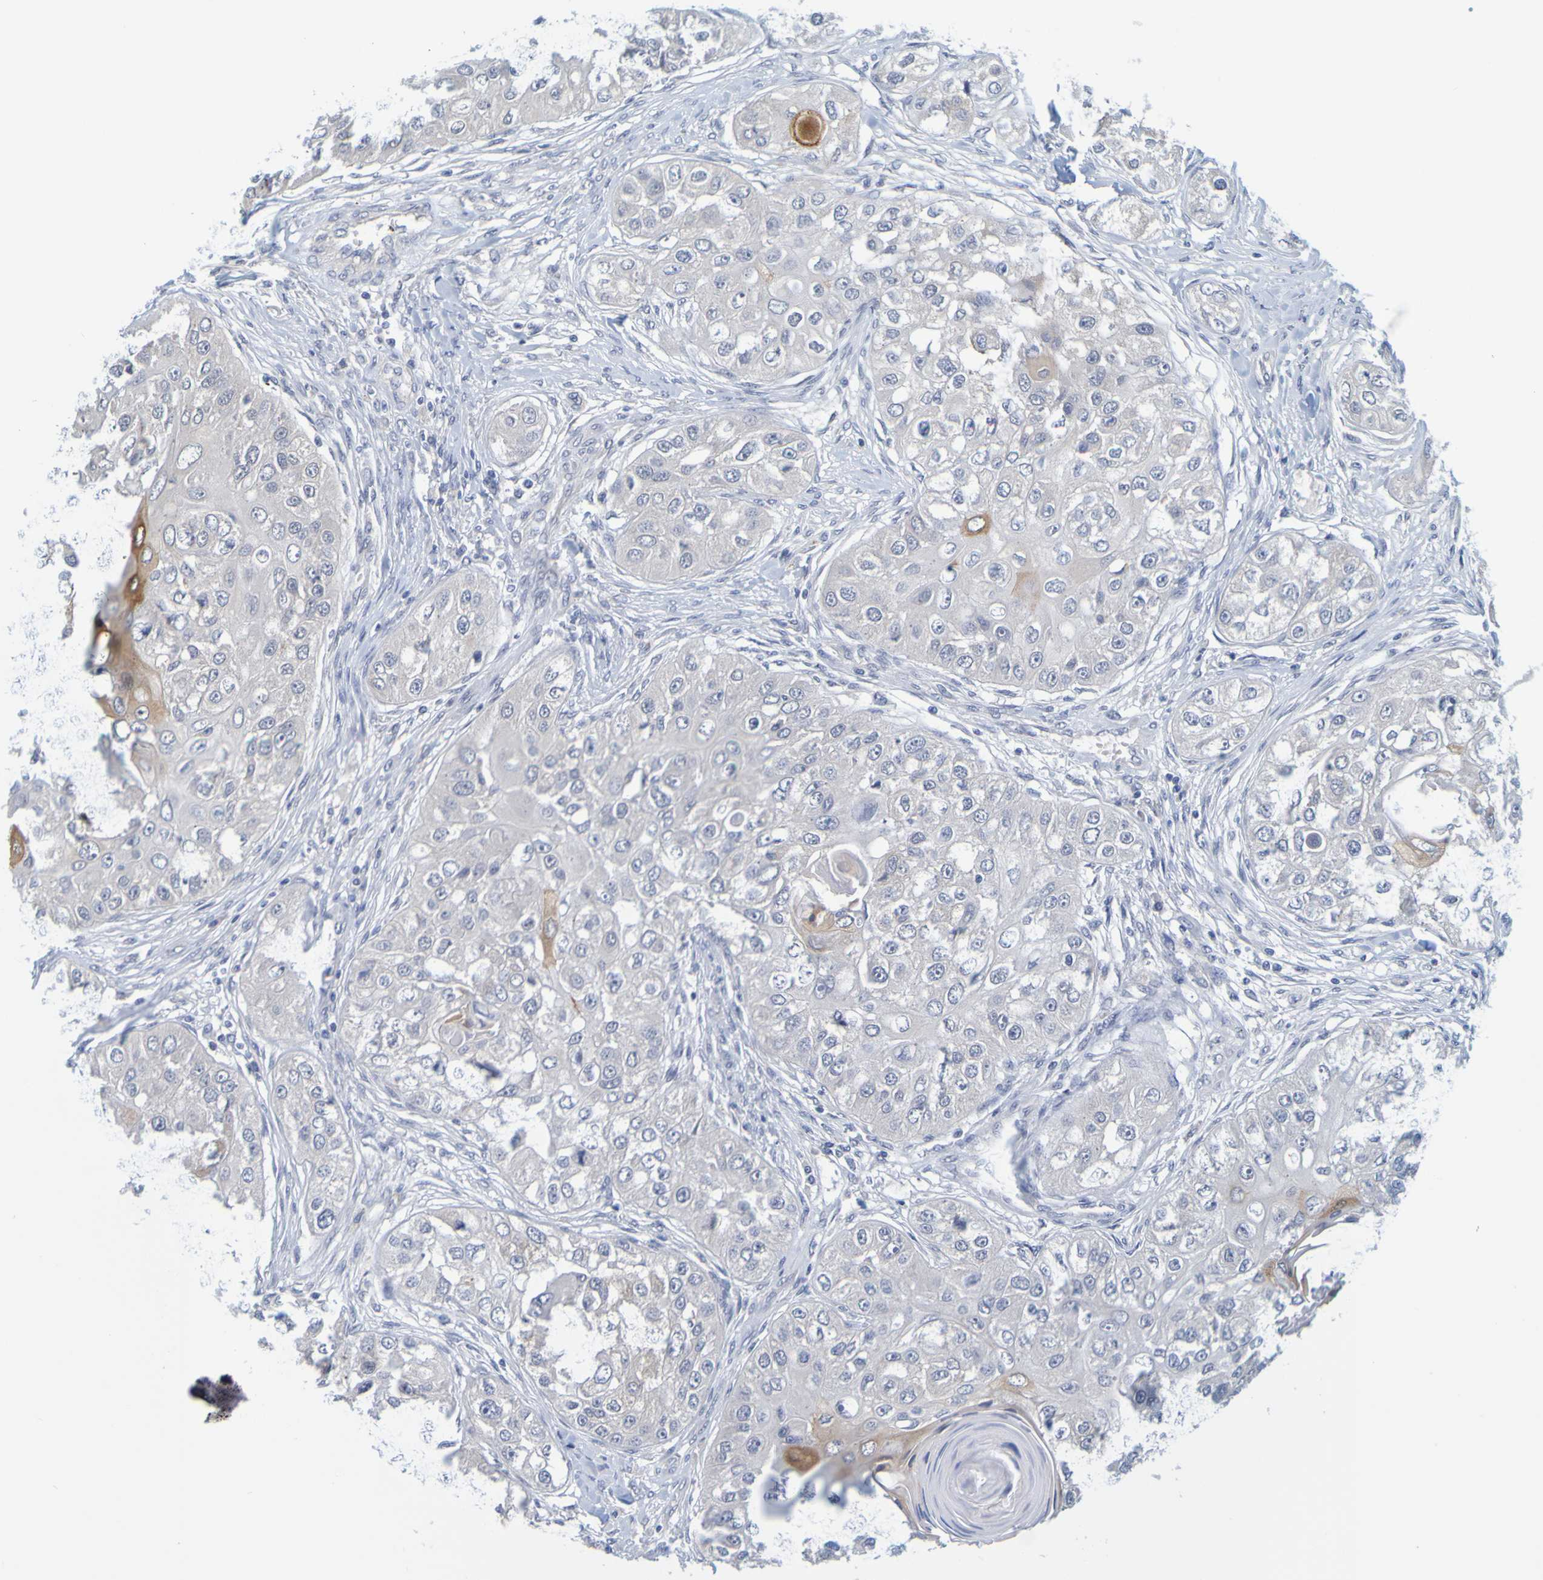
{"staining": {"intensity": "negative", "quantity": "none", "location": "none"}, "tissue": "head and neck cancer", "cell_type": "Tumor cells", "image_type": "cancer", "snomed": [{"axis": "morphology", "description": "Normal tissue, NOS"}, {"axis": "morphology", "description": "Squamous cell carcinoma, NOS"}, {"axis": "topography", "description": "Skeletal muscle"}, {"axis": "topography", "description": "Head-Neck"}], "caption": "IHC of human head and neck cancer shows no positivity in tumor cells.", "gene": "ENDOU", "patient": {"sex": "male", "age": 51}}